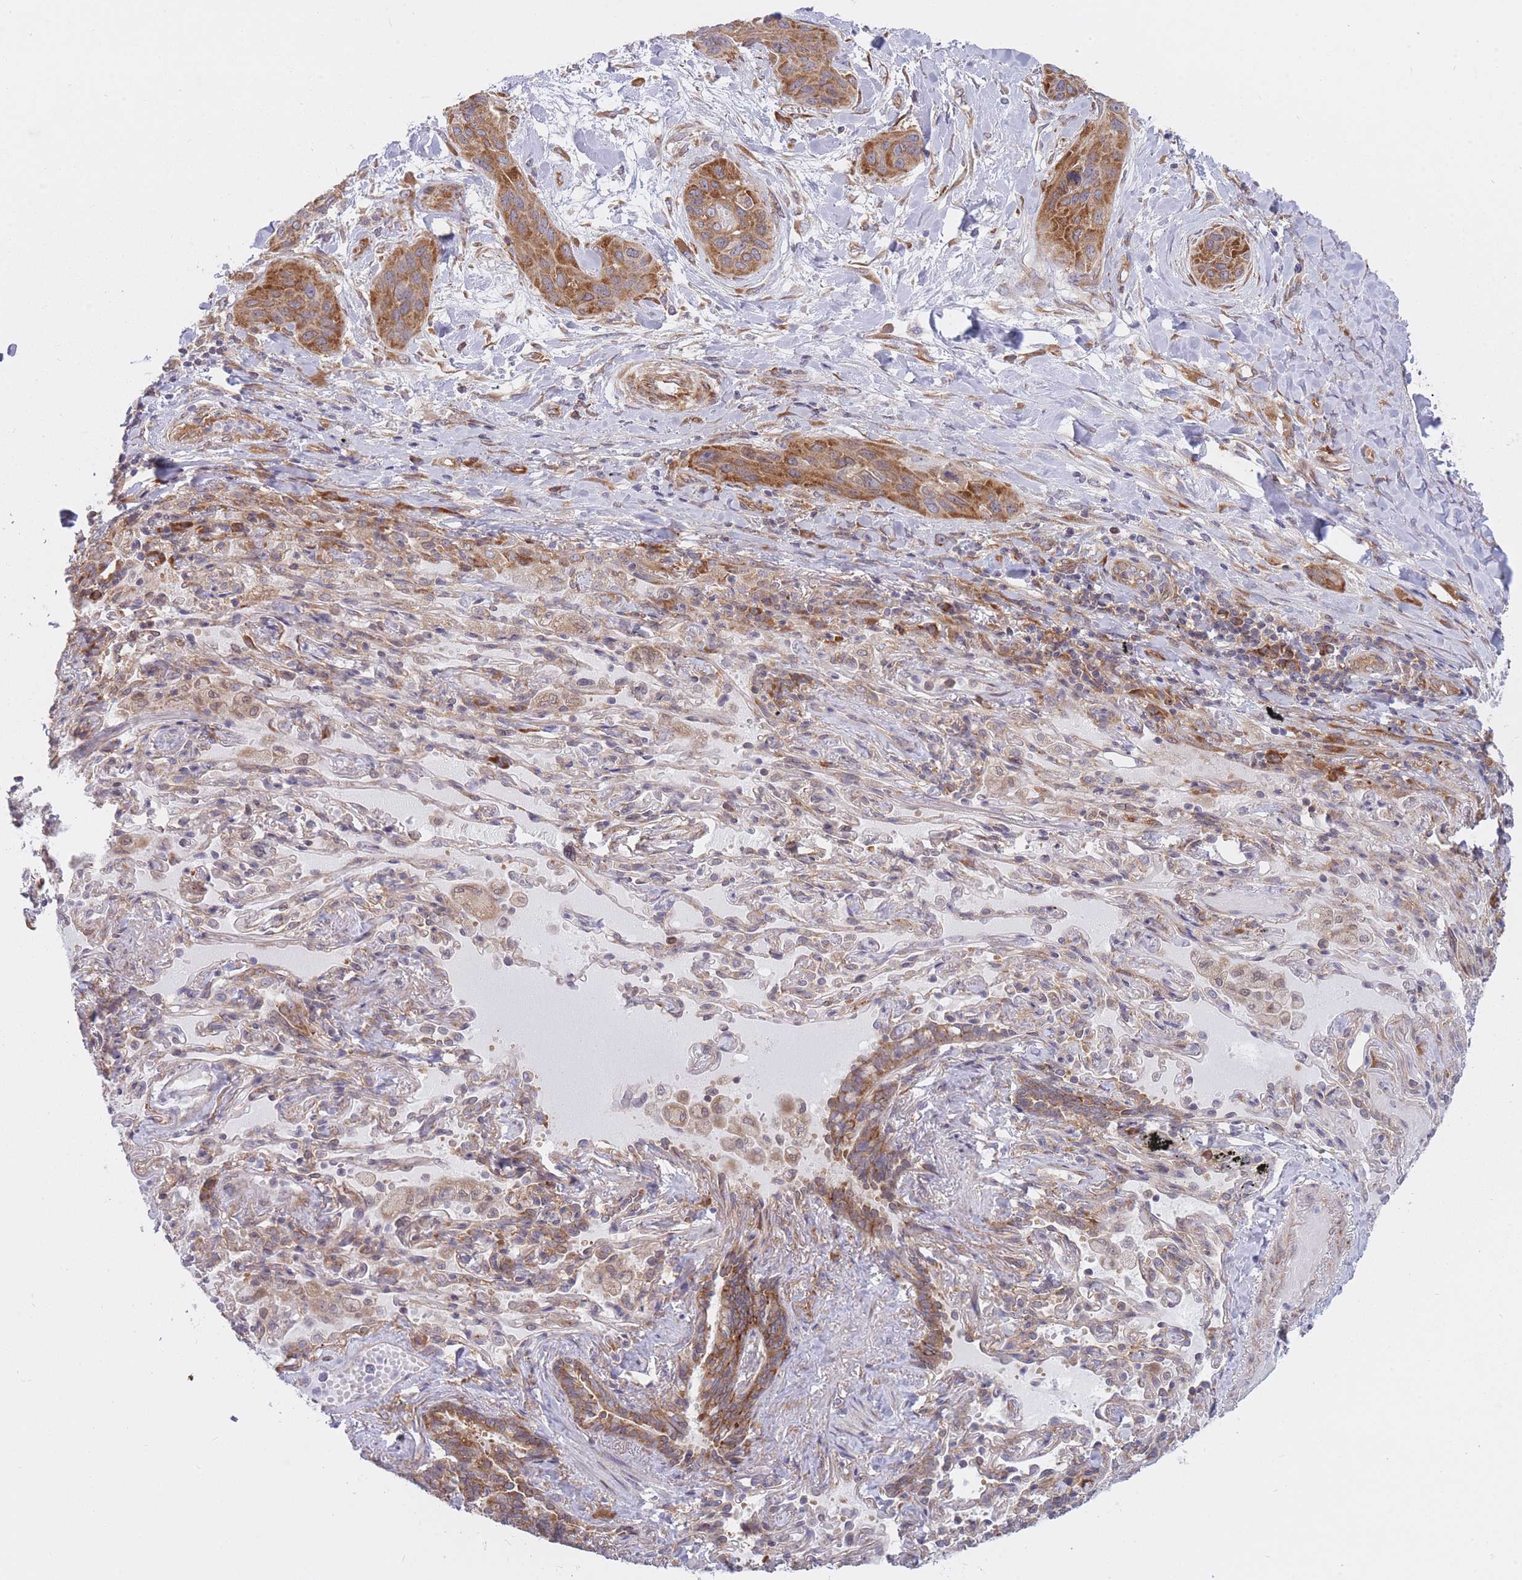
{"staining": {"intensity": "moderate", "quantity": ">75%", "location": "cytoplasmic/membranous"}, "tissue": "lung cancer", "cell_type": "Tumor cells", "image_type": "cancer", "snomed": [{"axis": "morphology", "description": "Squamous cell carcinoma, NOS"}, {"axis": "topography", "description": "Lung"}], "caption": "A photomicrograph of lung squamous cell carcinoma stained for a protein displays moderate cytoplasmic/membranous brown staining in tumor cells. (DAB (3,3'-diaminobenzidine) IHC, brown staining for protein, blue staining for nuclei).", "gene": "CCDC124", "patient": {"sex": "female", "age": 70}}